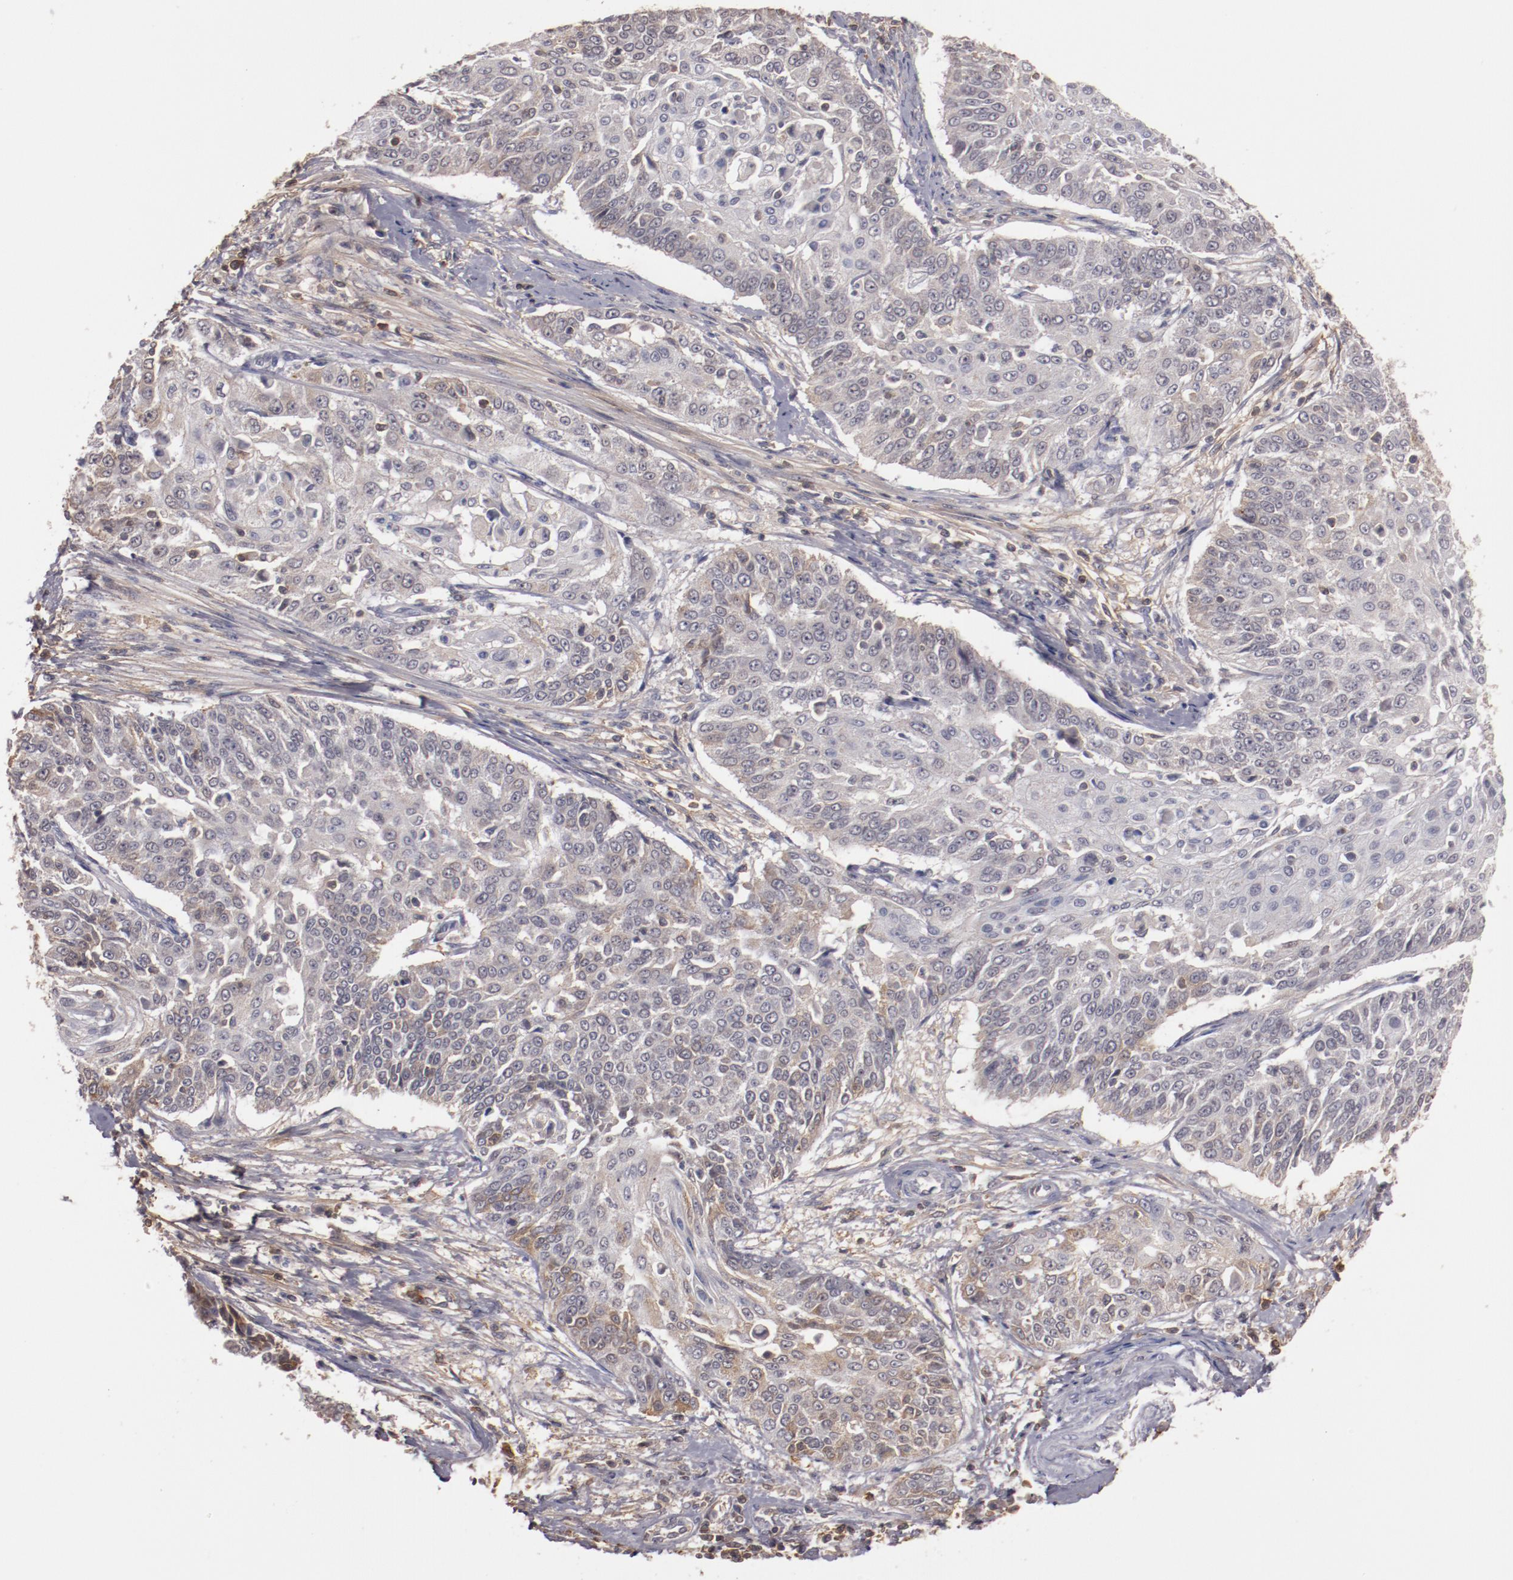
{"staining": {"intensity": "weak", "quantity": "25%-75%", "location": "cytoplasmic/membranous"}, "tissue": "cervical cancer", "cell_type": "Tumor cells", "image_type": "cancer", "snomed": [{"axis": "morphology", "description": "Squamous cell carcinoma, NOS"}, {"axis": "topography", "description": "Cervix"}], "caption": "Cervical squamous cell carcinoma stained for a protein displays weak cytoplasmic/membranous positivity in tumor cells.", "gene": "MBL2", "patient": {"sex": "female", "age": 64}}